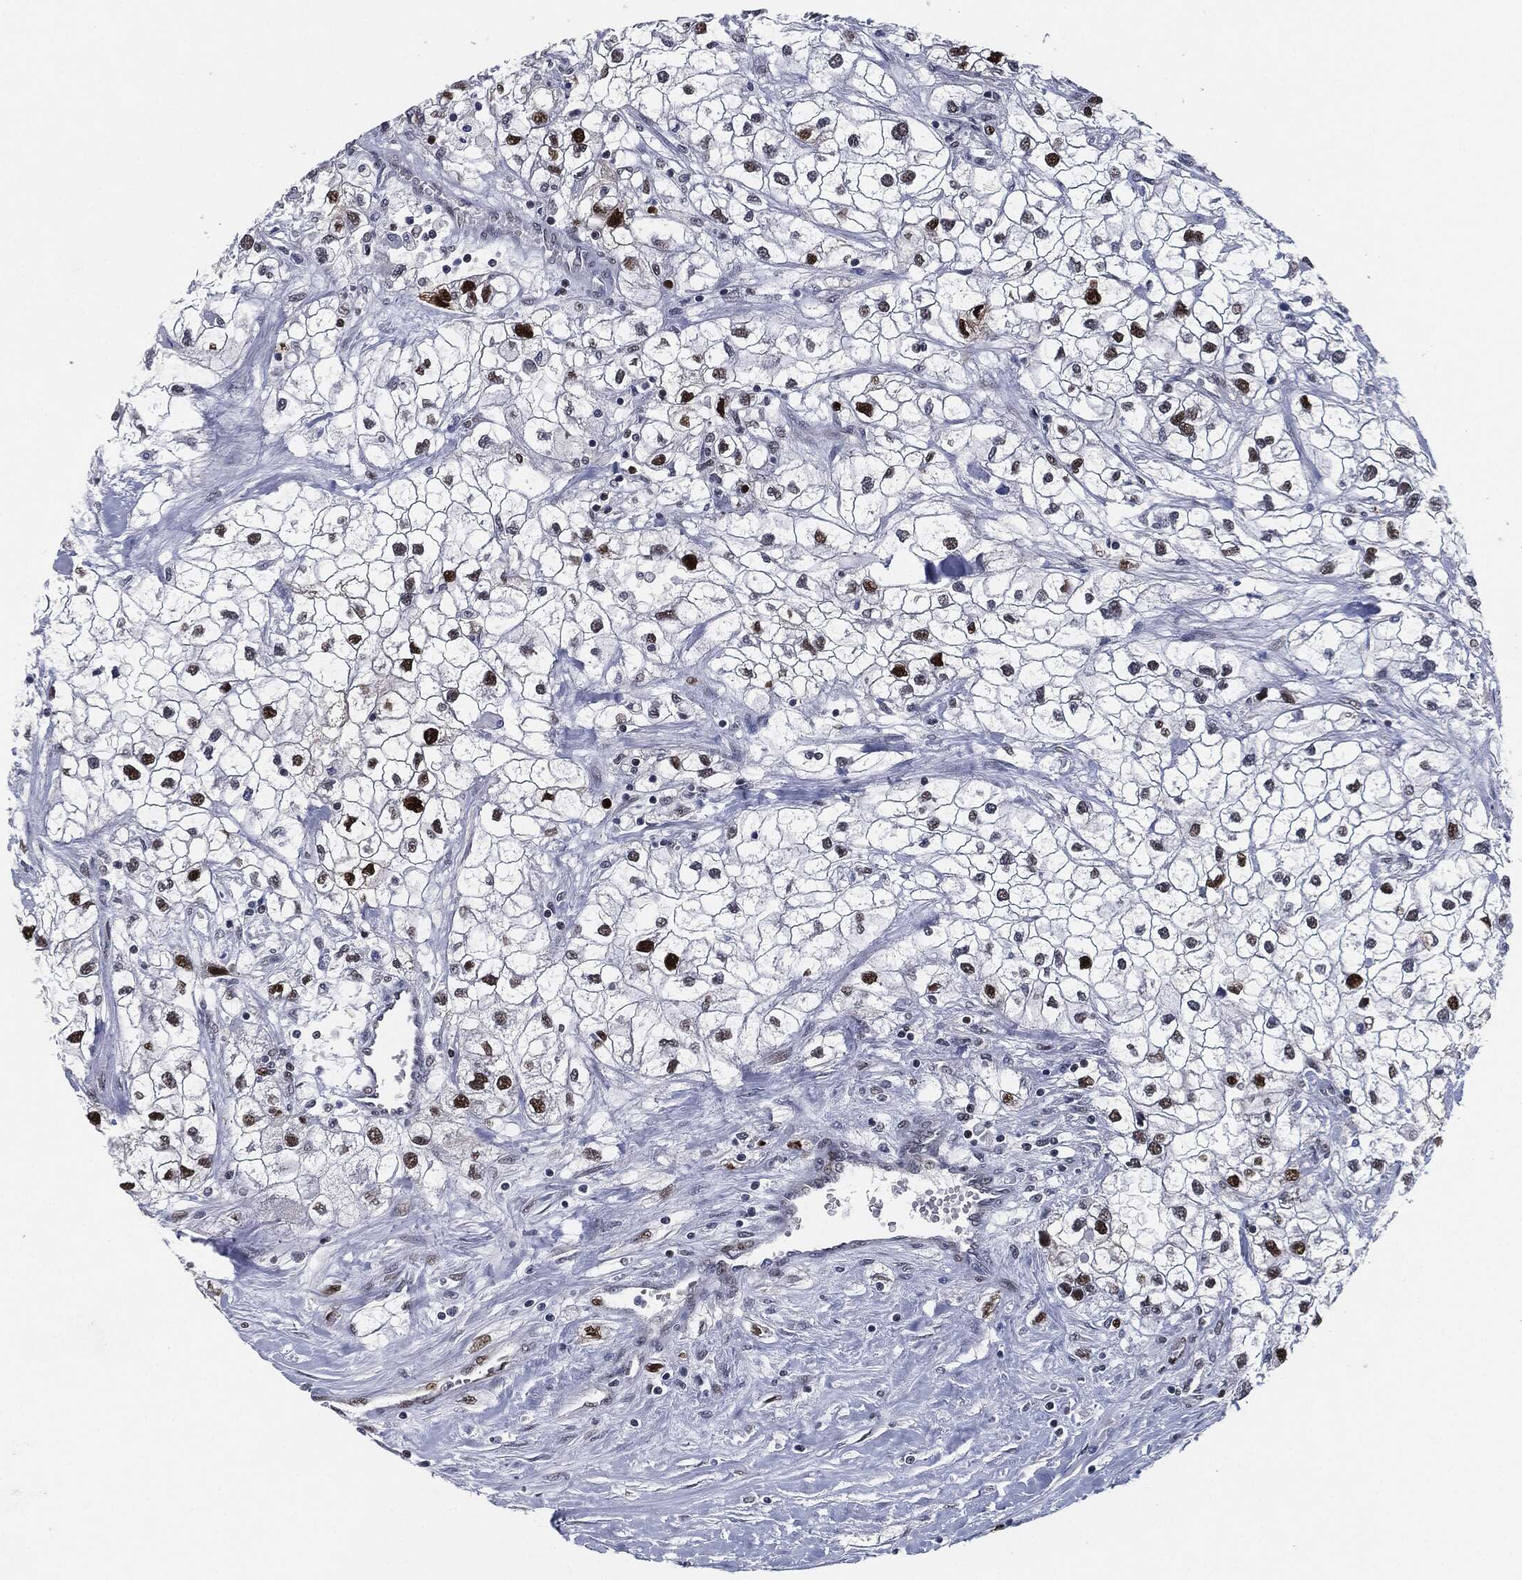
{"staining": {"intensity": "strong", "quantity": "<25%", "location": "nuclear"}, "tissue": "renal cancer", "cell_type": "Tumor cells", "image_type": "cancer", "snomed": [{"axis": "morphology", "description": "Adenocarcinoma, NOS"}, {"axis": "topography", "description": "Kidney"}], "caption": "Human renal cancer (adenocarcinoma) stained with a brown dye demonstrates strong nuclear positive staining in approximately <25% of tumor cells.", "gene": "PCNA", "patient": {"sex": "male", "age": 59}}